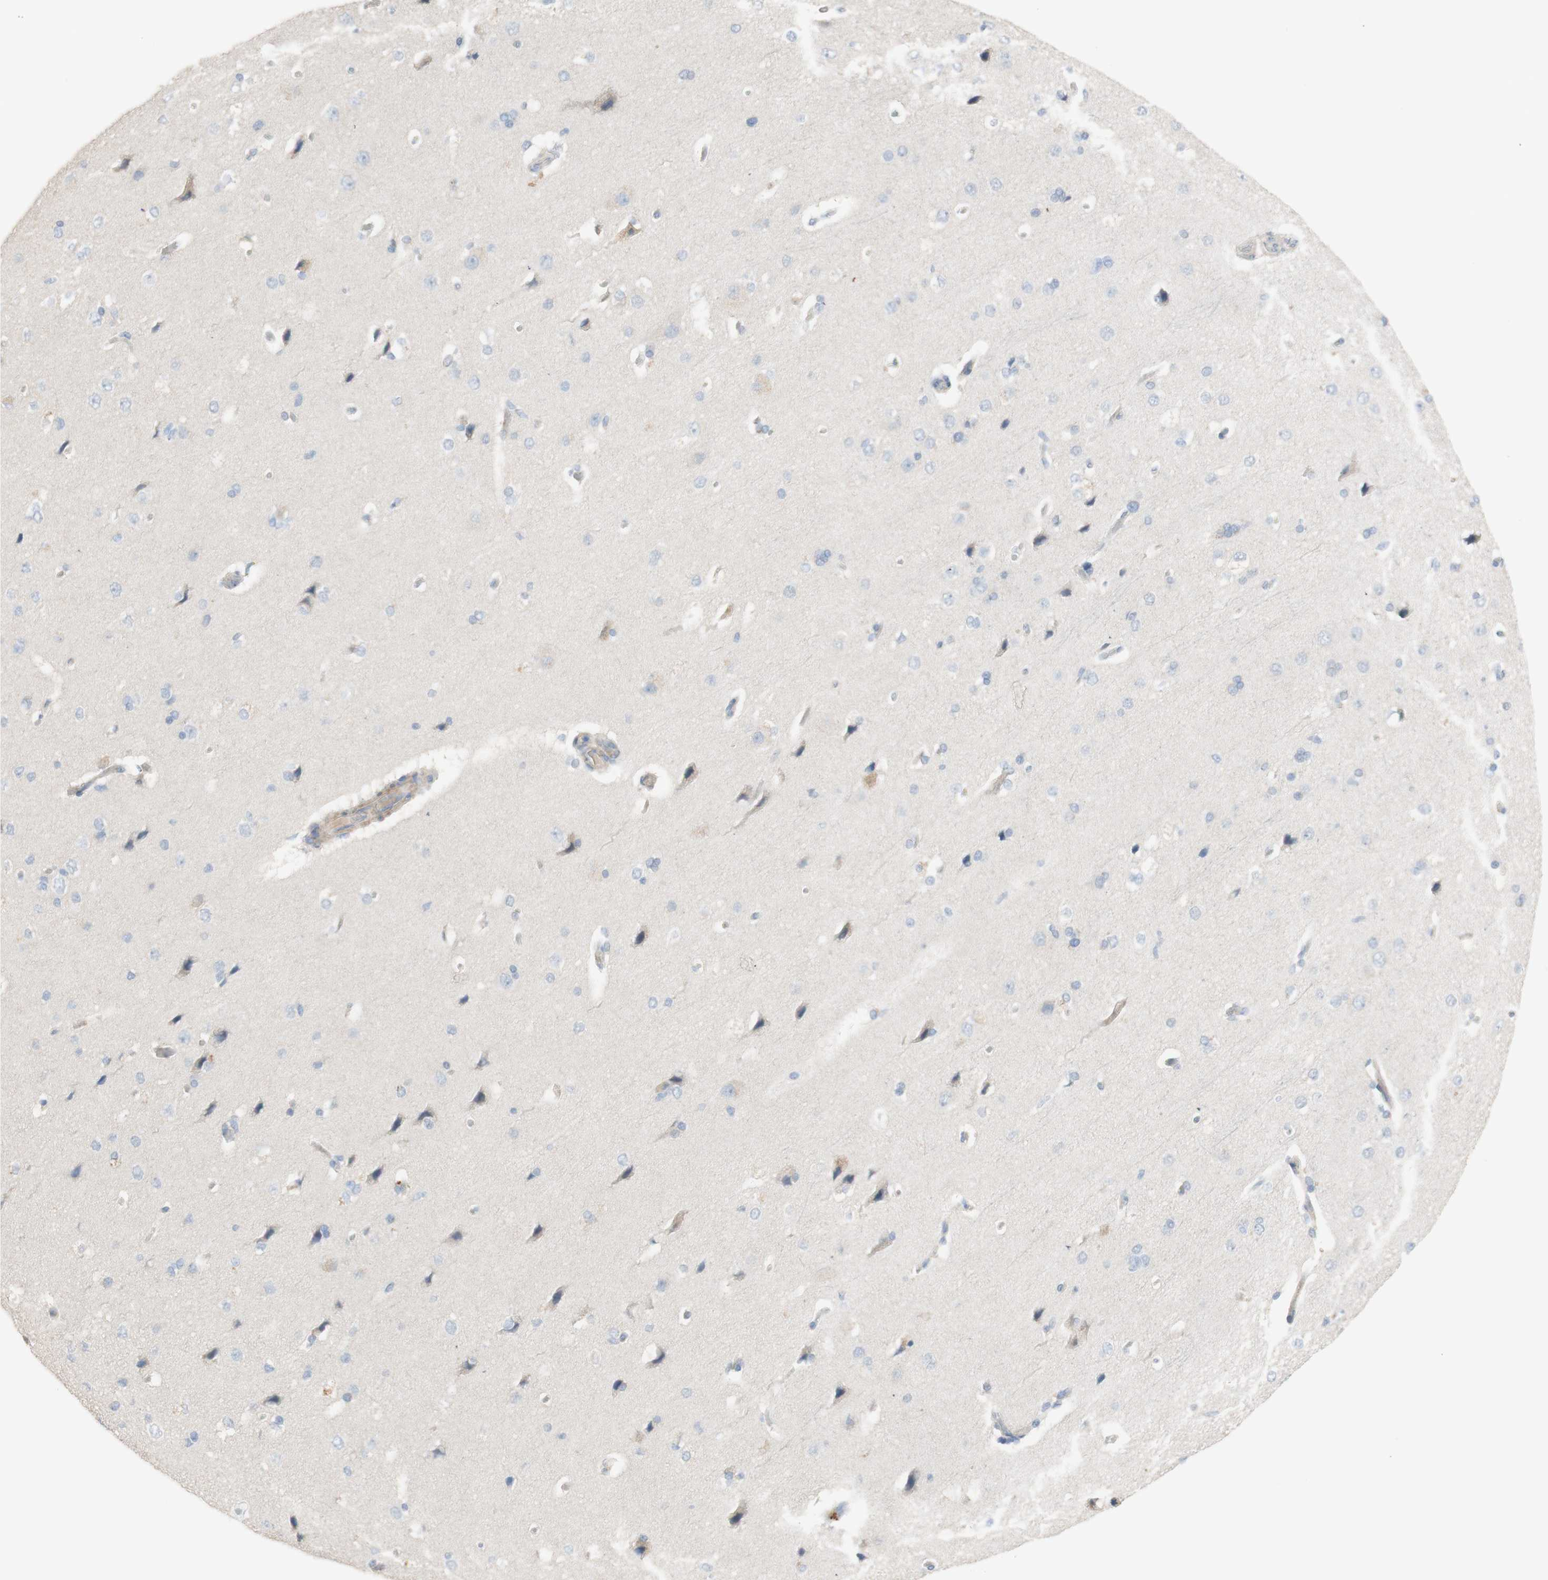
{"staining": {"intensity": "negative", "quantity": "none", "location": "none"}, "tissue": "cerebral cortex", "cell_type": "Endothelial cells", "image_type": "normal", "snomed": [{"axis": "morphology", "description": "Normal tissue, NOS"}, {"axis": "topography", "description": "Cerebral cortex"}], "caption": "Immunohistochemistry micrograph of unremarkable cerebral cortex: cerebral cortex stained with DAB displays no significant protein positivity in endothelial cells. (IHC, brightfield microscopy, high magnification).", "gene": "MANEA", "patient": {"sex": "male", "age": 62}}